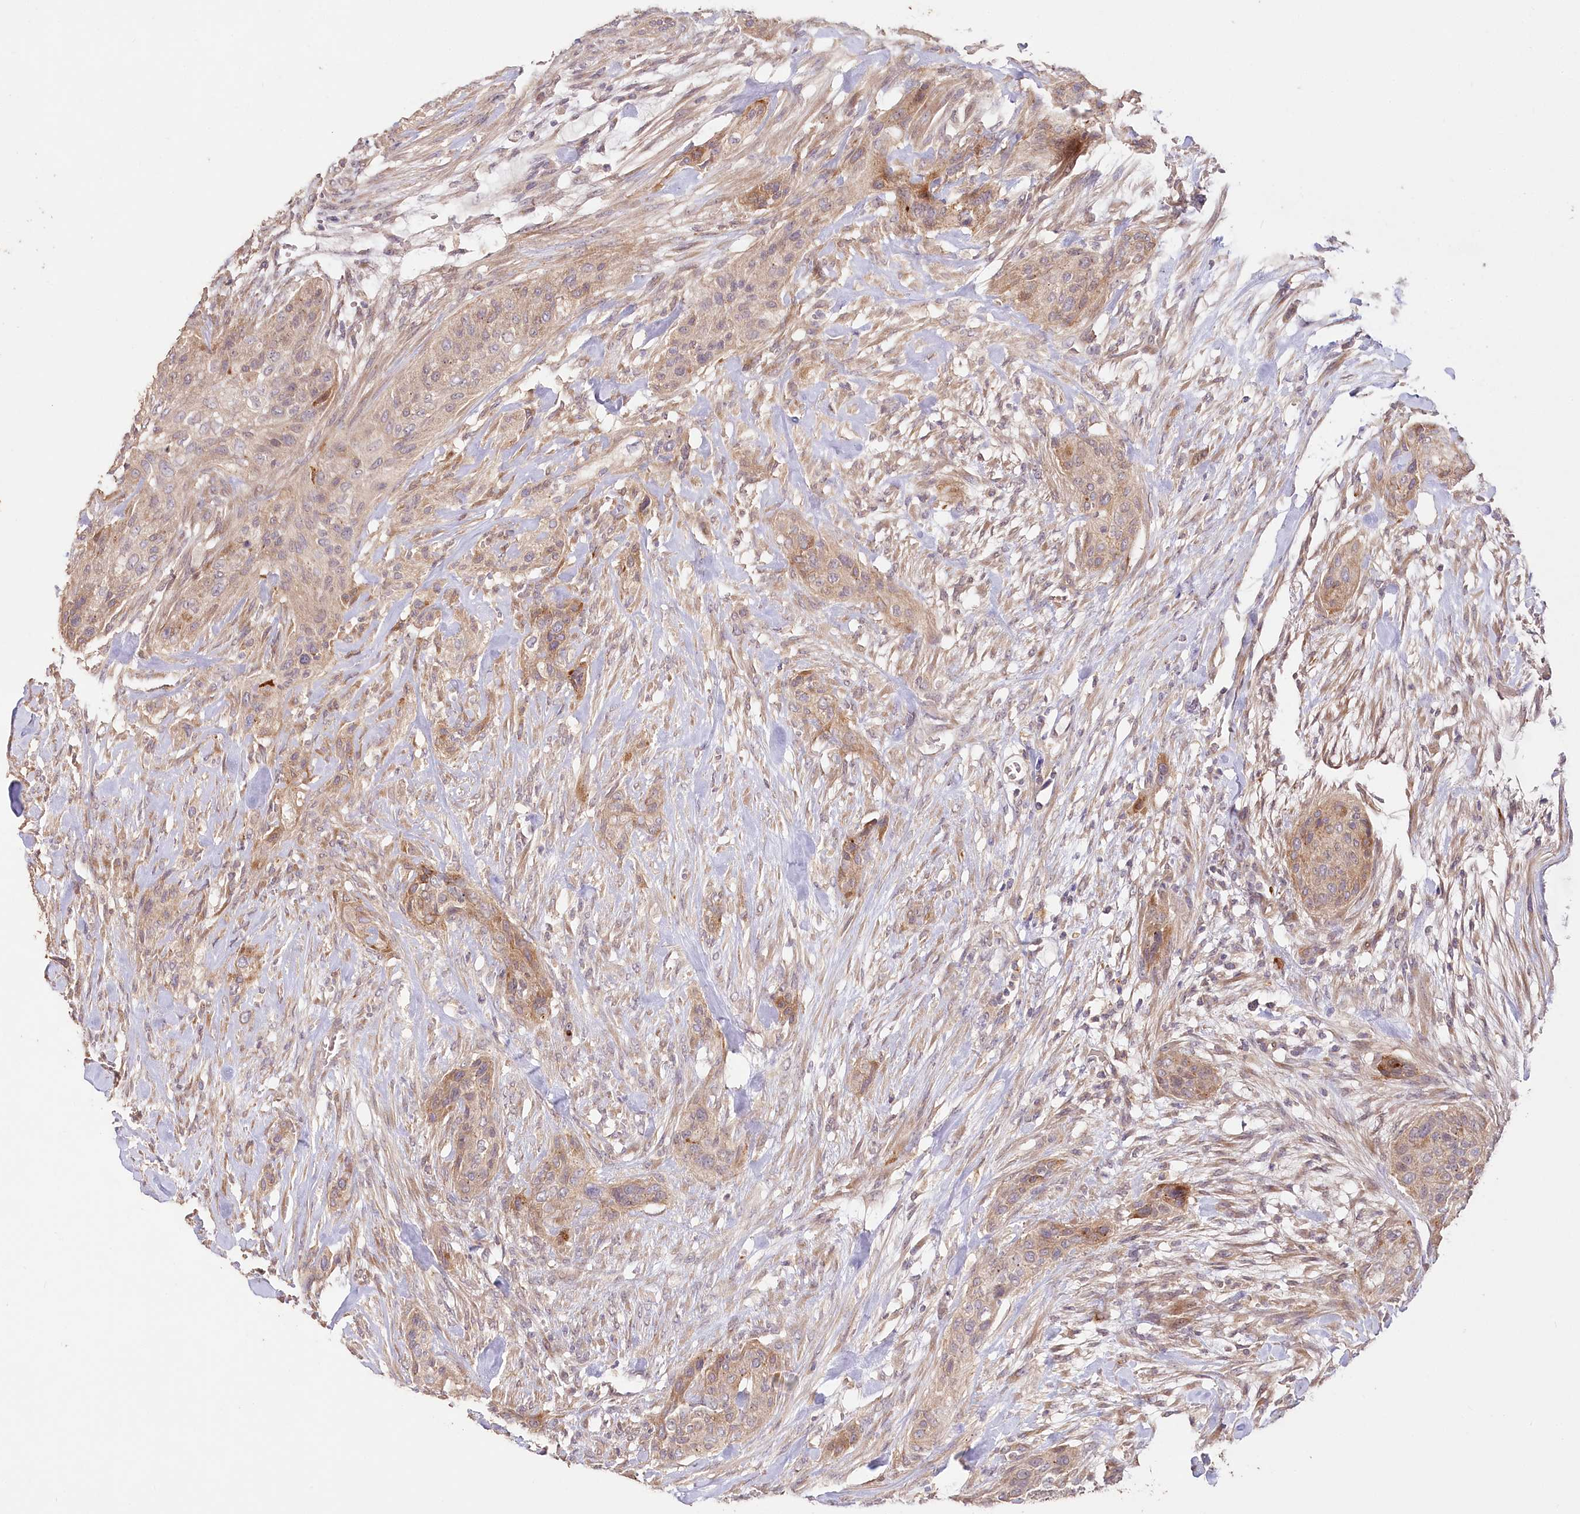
{"staining": {"intensity": "moderate", "quantity": ">75%", "location": "cytoplasmic/membranous"}, "tissue": "urothelial cancer", "cell_type": "Tumor cells", "image_type": "cancer", "snomed": [{"axis": "morphology", "description": "Urothelial carcinoma, High grade"}, {"axis": "topography", "description": "Urinary bladder"}], "caption": "This histopathology image shows immunohistochemistry (IHC) staining of human urothelial carcinoma (high-grade), with medium moderate cytoplasmic/membranous expression in about >75% of tumor cells.", "gene": "IRAK1BP1", "patient": {"sex": "male", "age": 35}}